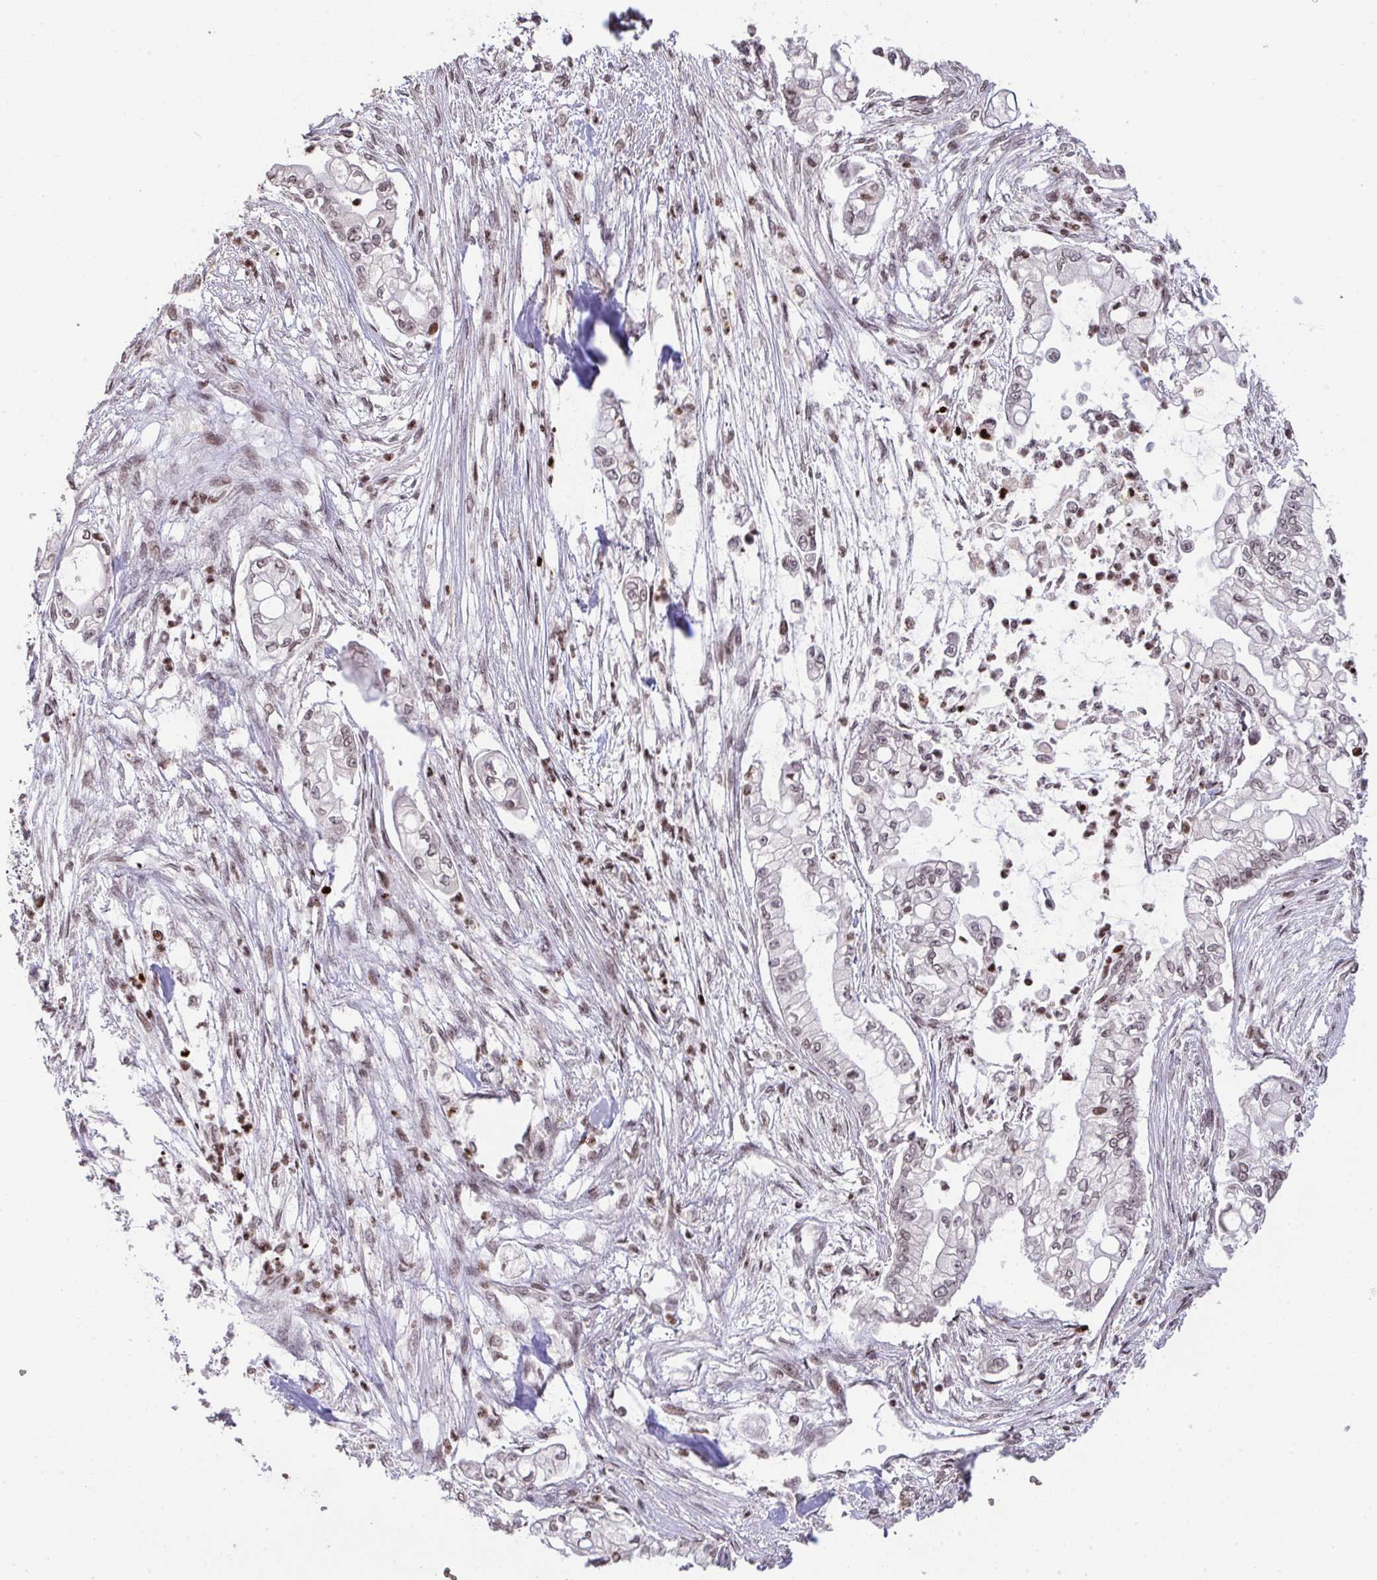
{"staining": {"intensity": "weak", "quantity": ">75%", "location": "nuclear"}, "tissue": "pancreatic cancer", "cell_type": "Tumor cells", "image_type": "cancer", "snomed": [{"axis": "morphology", "description": "Adenocarcinoma, NOS"}, {"axis": "topography", "description": "Pancreas"}], "caption": "Weak nuclear staining is seen in about >75% of tumor cells in pancreatic cancer (adenocarcinoma).", "gene": "NIP7", "patient": {"sex": "female", "age": 69}}